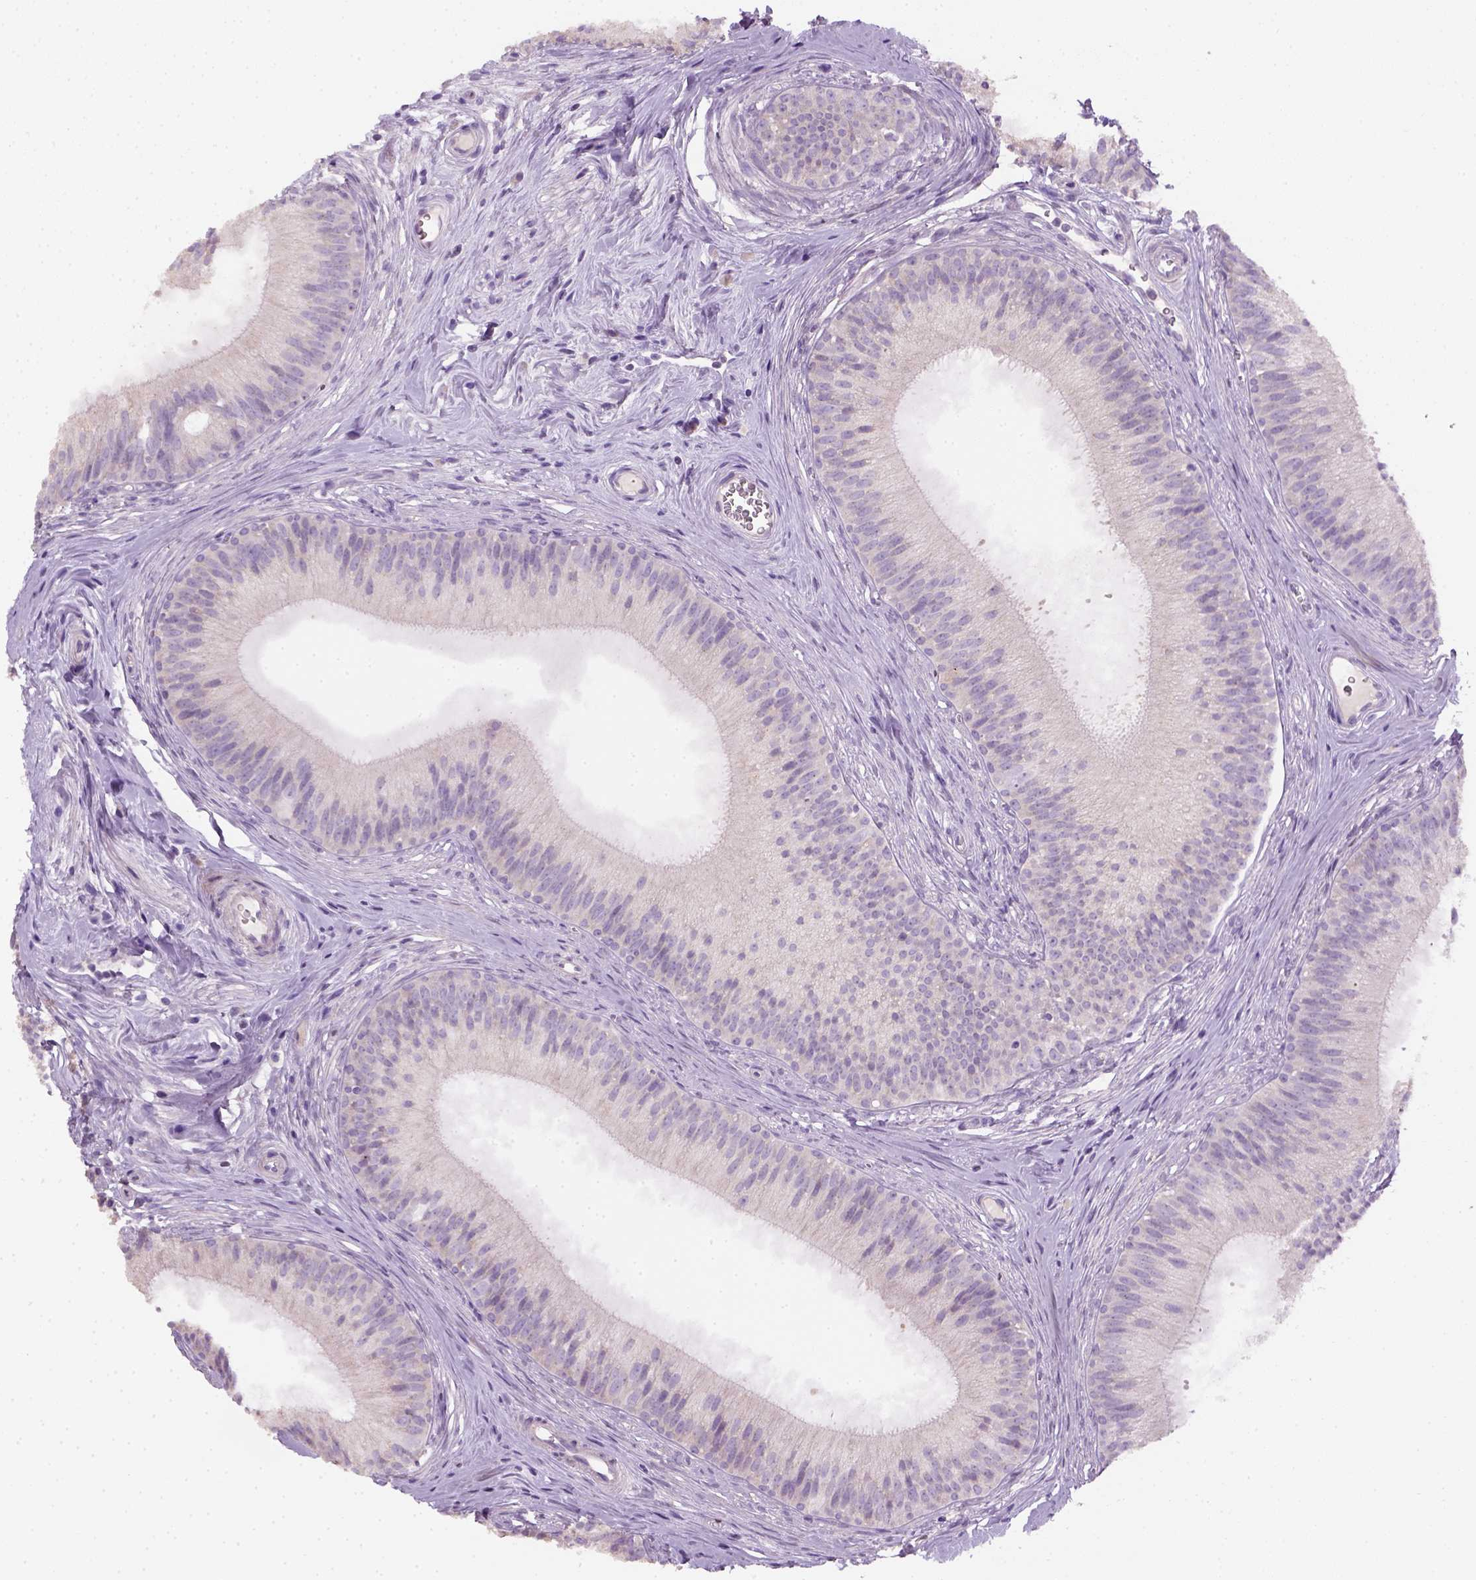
{"staining": {"intensity": "negative", "quantity": "none", "location": "none"}, "tissue": "epididymis", "cell_type": "Glandular cells", "image_type": "normal", "snomed": [{"axis": "morphology", "description": "Normal tissue, NOS"}, {"axis": "topography", "description": "Epididymis"}], "caption": "Epididymis was stained to show a protein in brown. There is no significant positivity in glandular cells. (Immunohistochemistry (ihc), brightfield microscopy, high magnification).", "gene": "NUDT6", "patient": {"sex": "male", "age": 24}}